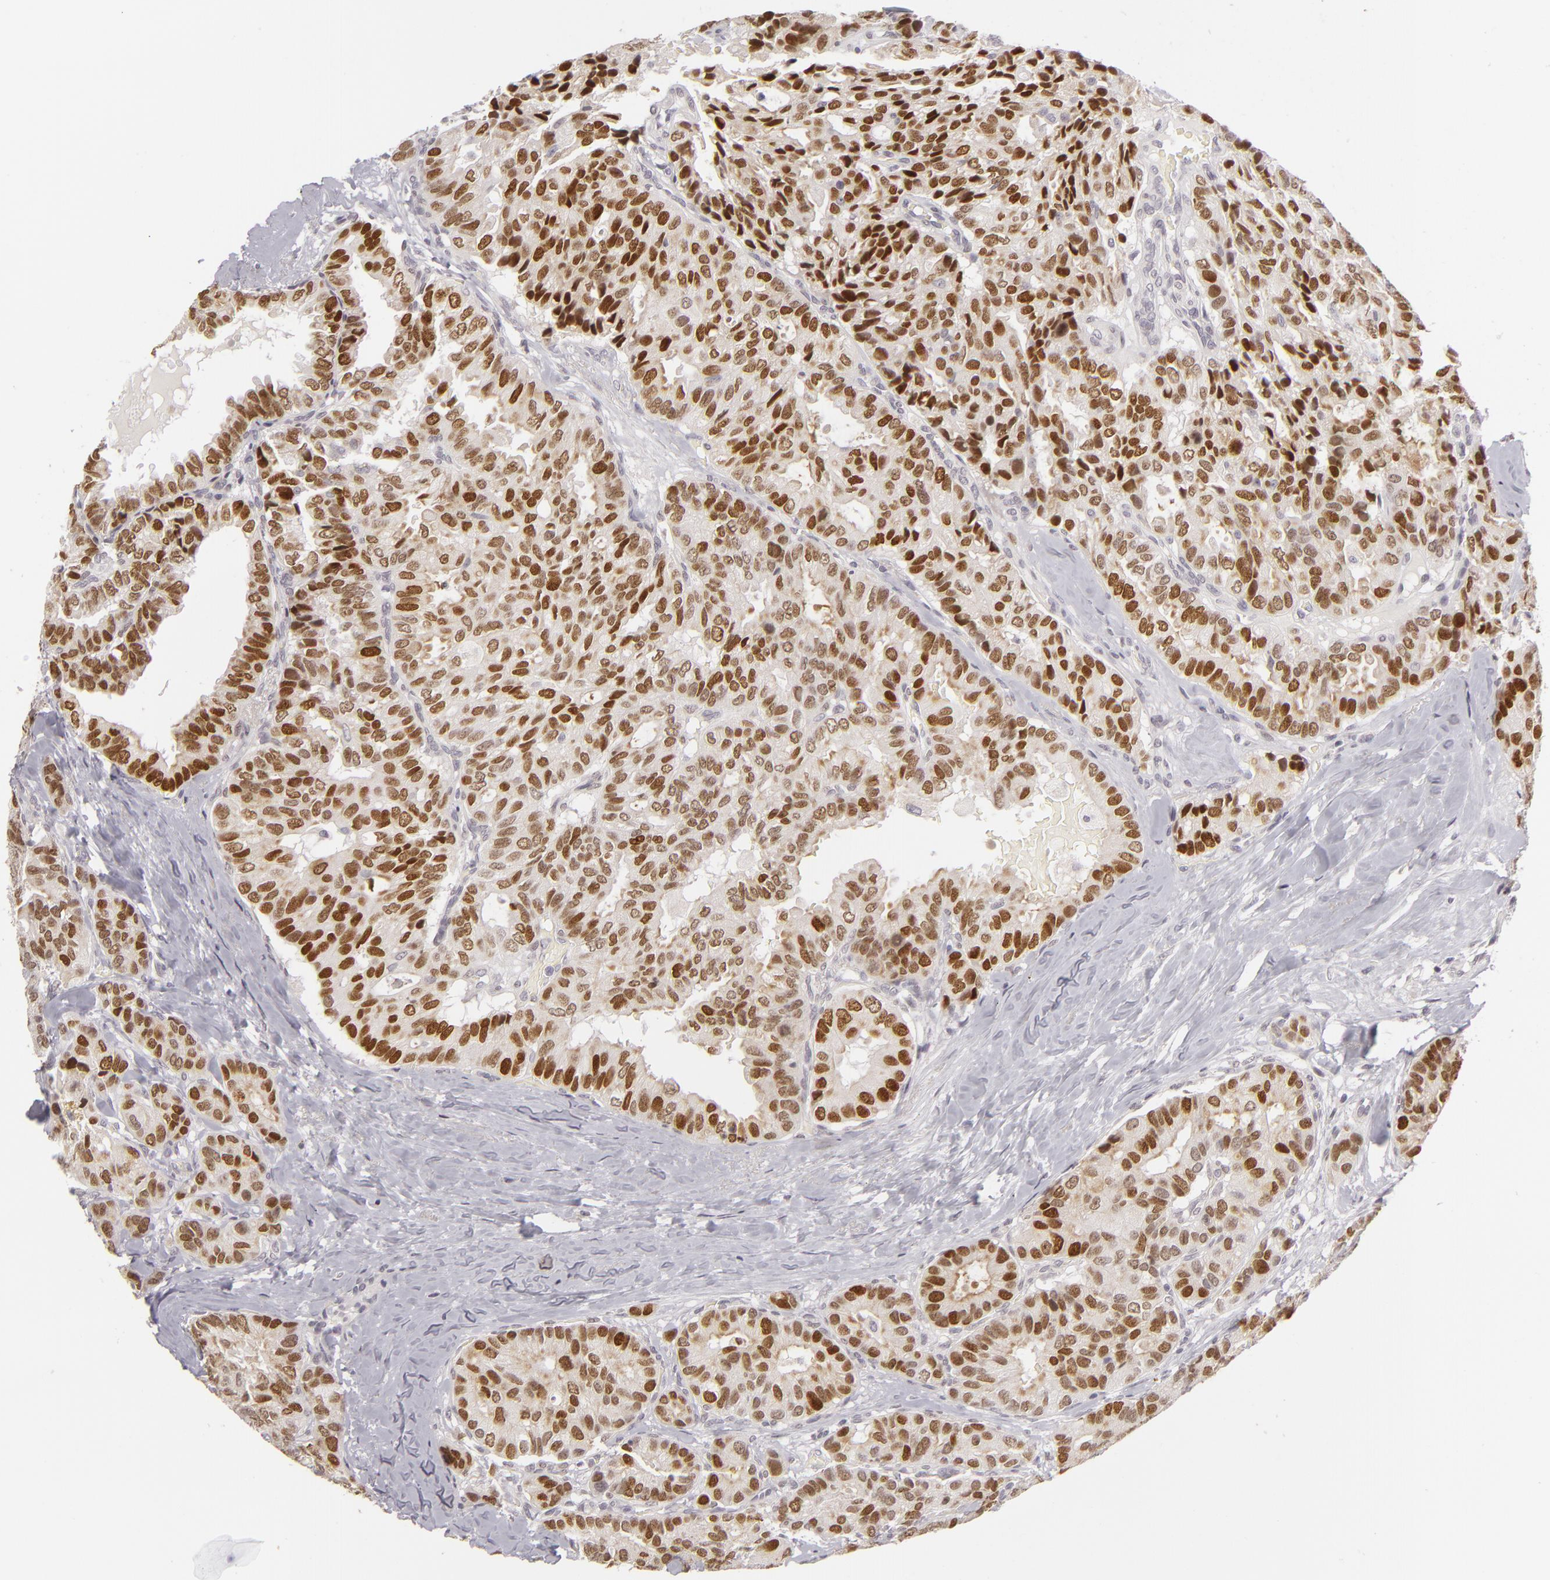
{"staining": {"intensity": "strong", "quantity": ">75%", "location": "nuclear"}, "tissue": "breast cancer", "cell_type": "Tumor cells", "image_type": "cancer", "snomed": [{"axis": "morphology", "description": "Duct carcinoma"}, {"axis": "topography", "description": "Breast"}], "caption": "Breast cancer tissue displays strong nuclear expression in approximately >75% of tumor cells", "gene": "SIX1", "patient": {"sex": "female", "age": 69}}